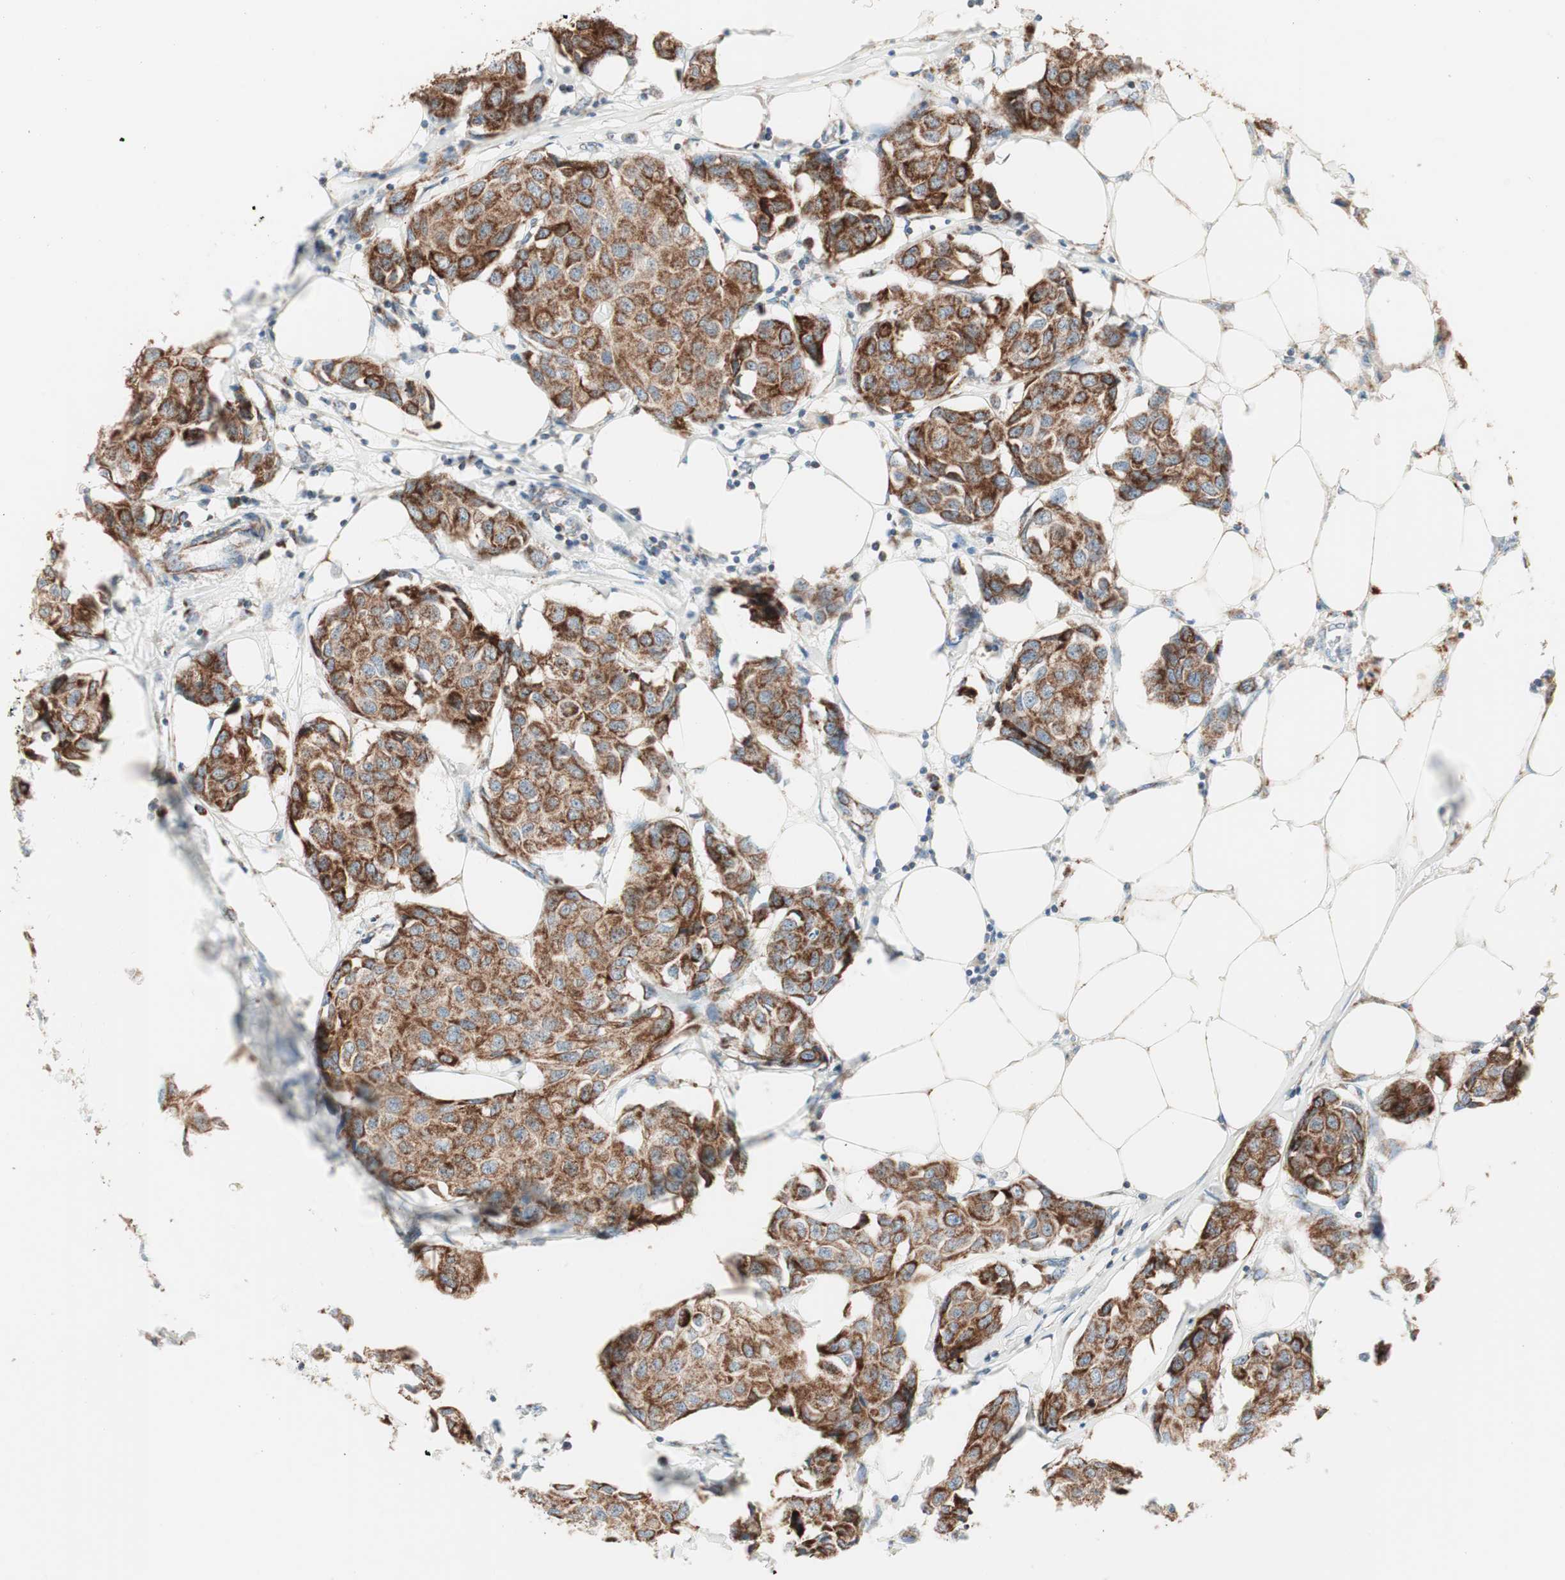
{"staining": {"intensity": "strong", "quantity": ">75%", "location": "cytoplasmic/membranous"}, "tissue": "breast cancer", "cell_type": "Tumor cells", "image_type": "cancer", "snomed": [{"axis": "morphology", "description": "Duct carcinoma"}, {"axis": "topography", "description": "Breast"}], "caption": "A photomicrograph showing strong cytoplasmic/membranous expression in about >75% of tumor cells in breast cancer, as visualized by brown immunohistochemical staining.", "gene": "TOMM20", "patient": {"sex": "female", "age": 80}}